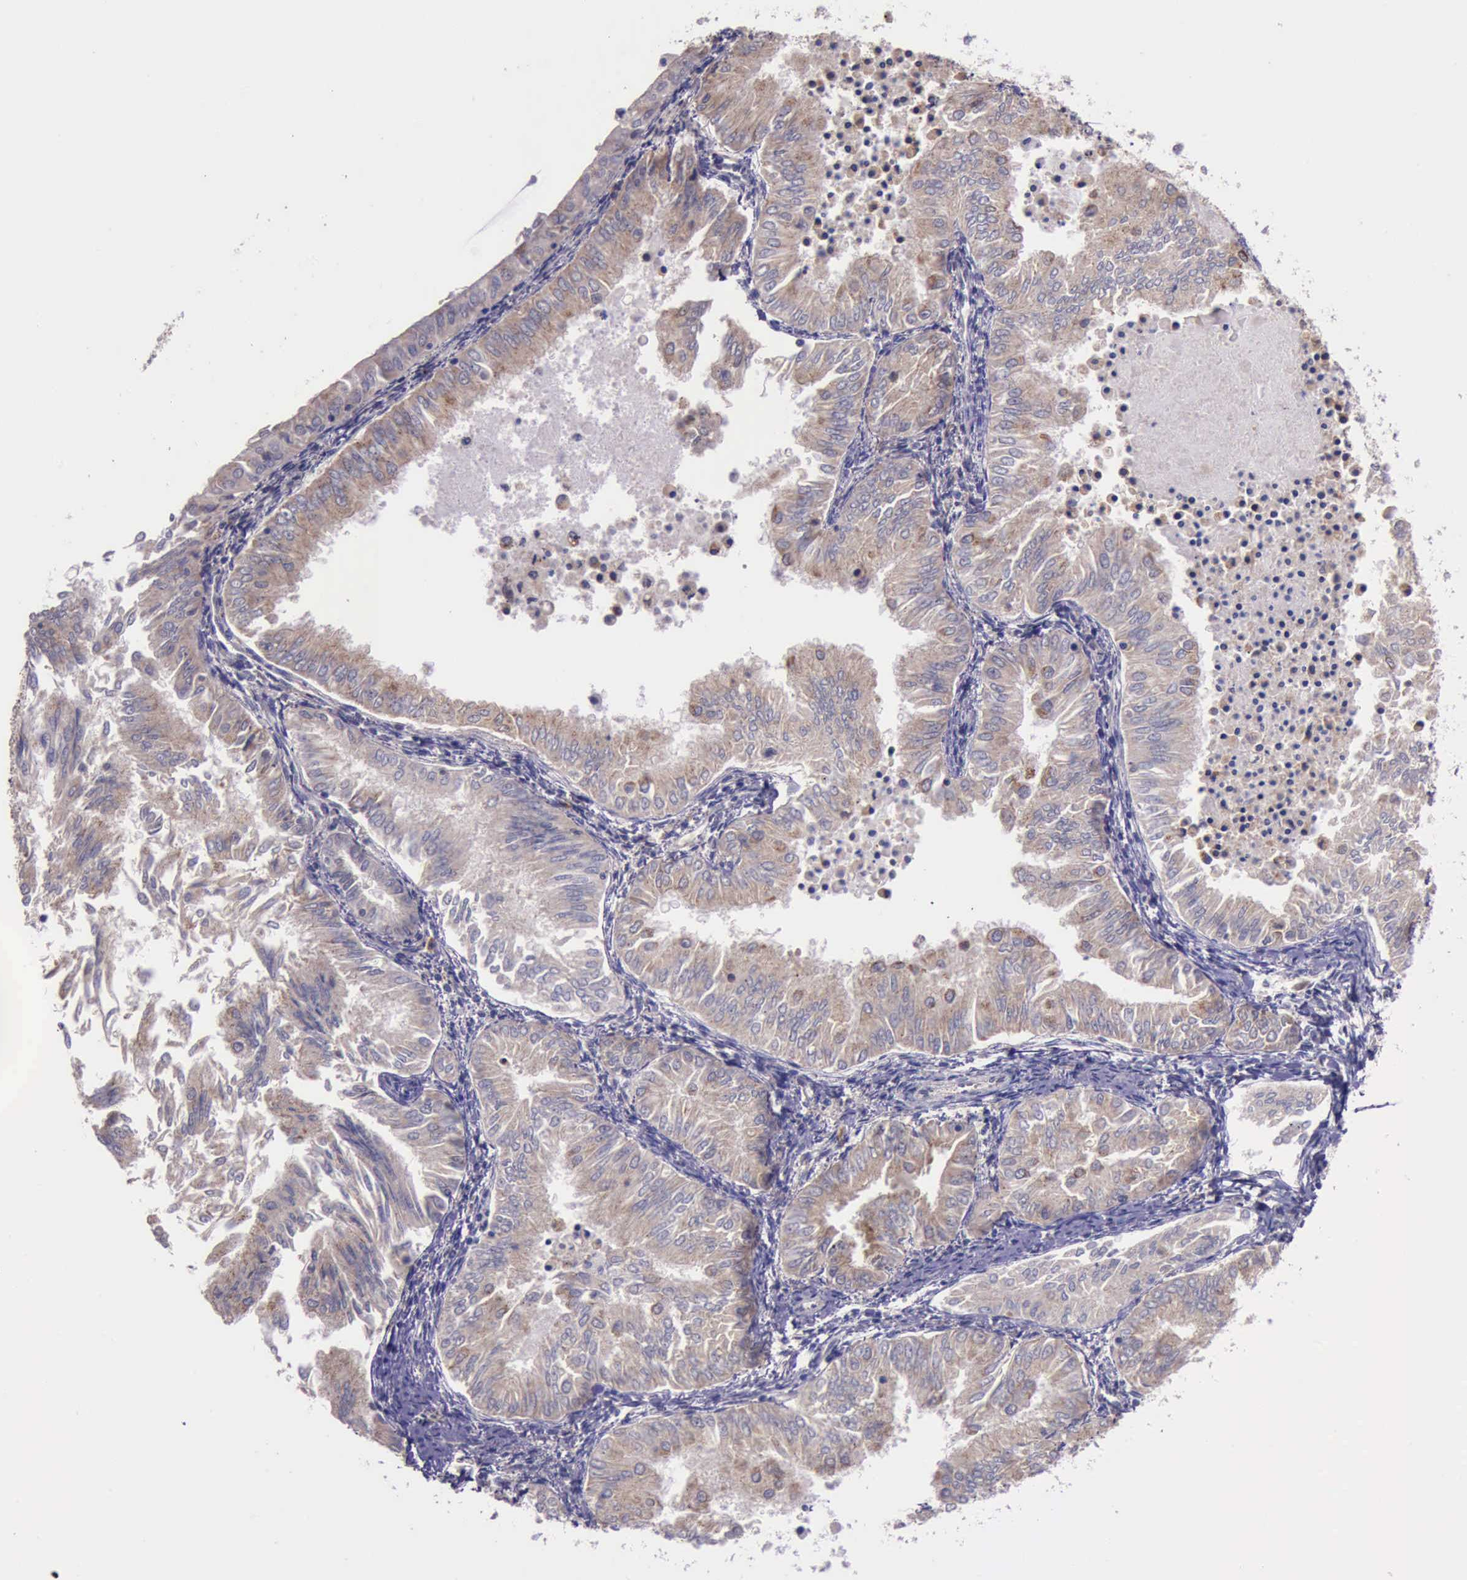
{"staining": {"intensity": "moderate", "quantity": ">75%", "location": "cytoplasmic/membranous"}, "tissue": "endometrial cancer", "cell_type": "Tumor cells", "image_type": "cancer", "snomed": [{"axis": "morphology", "description": "Adenocarcinoma, NOS"}, {"axis": "topography", "description": "Endometrium"}], "caption": "IHC micrograph of neoplastic tissue: endometrial cancer (adenocarcinoma) stained using immunohistochemistry (IHC) shows medium levels of moderate protein expression localized specifically in the cytoplasmic/membranous of tumor cells, appearing as a cytoplasmic/membranous brown color.", "gene": "PLEK2", "patient": {"sex": "female", "age": 53}}